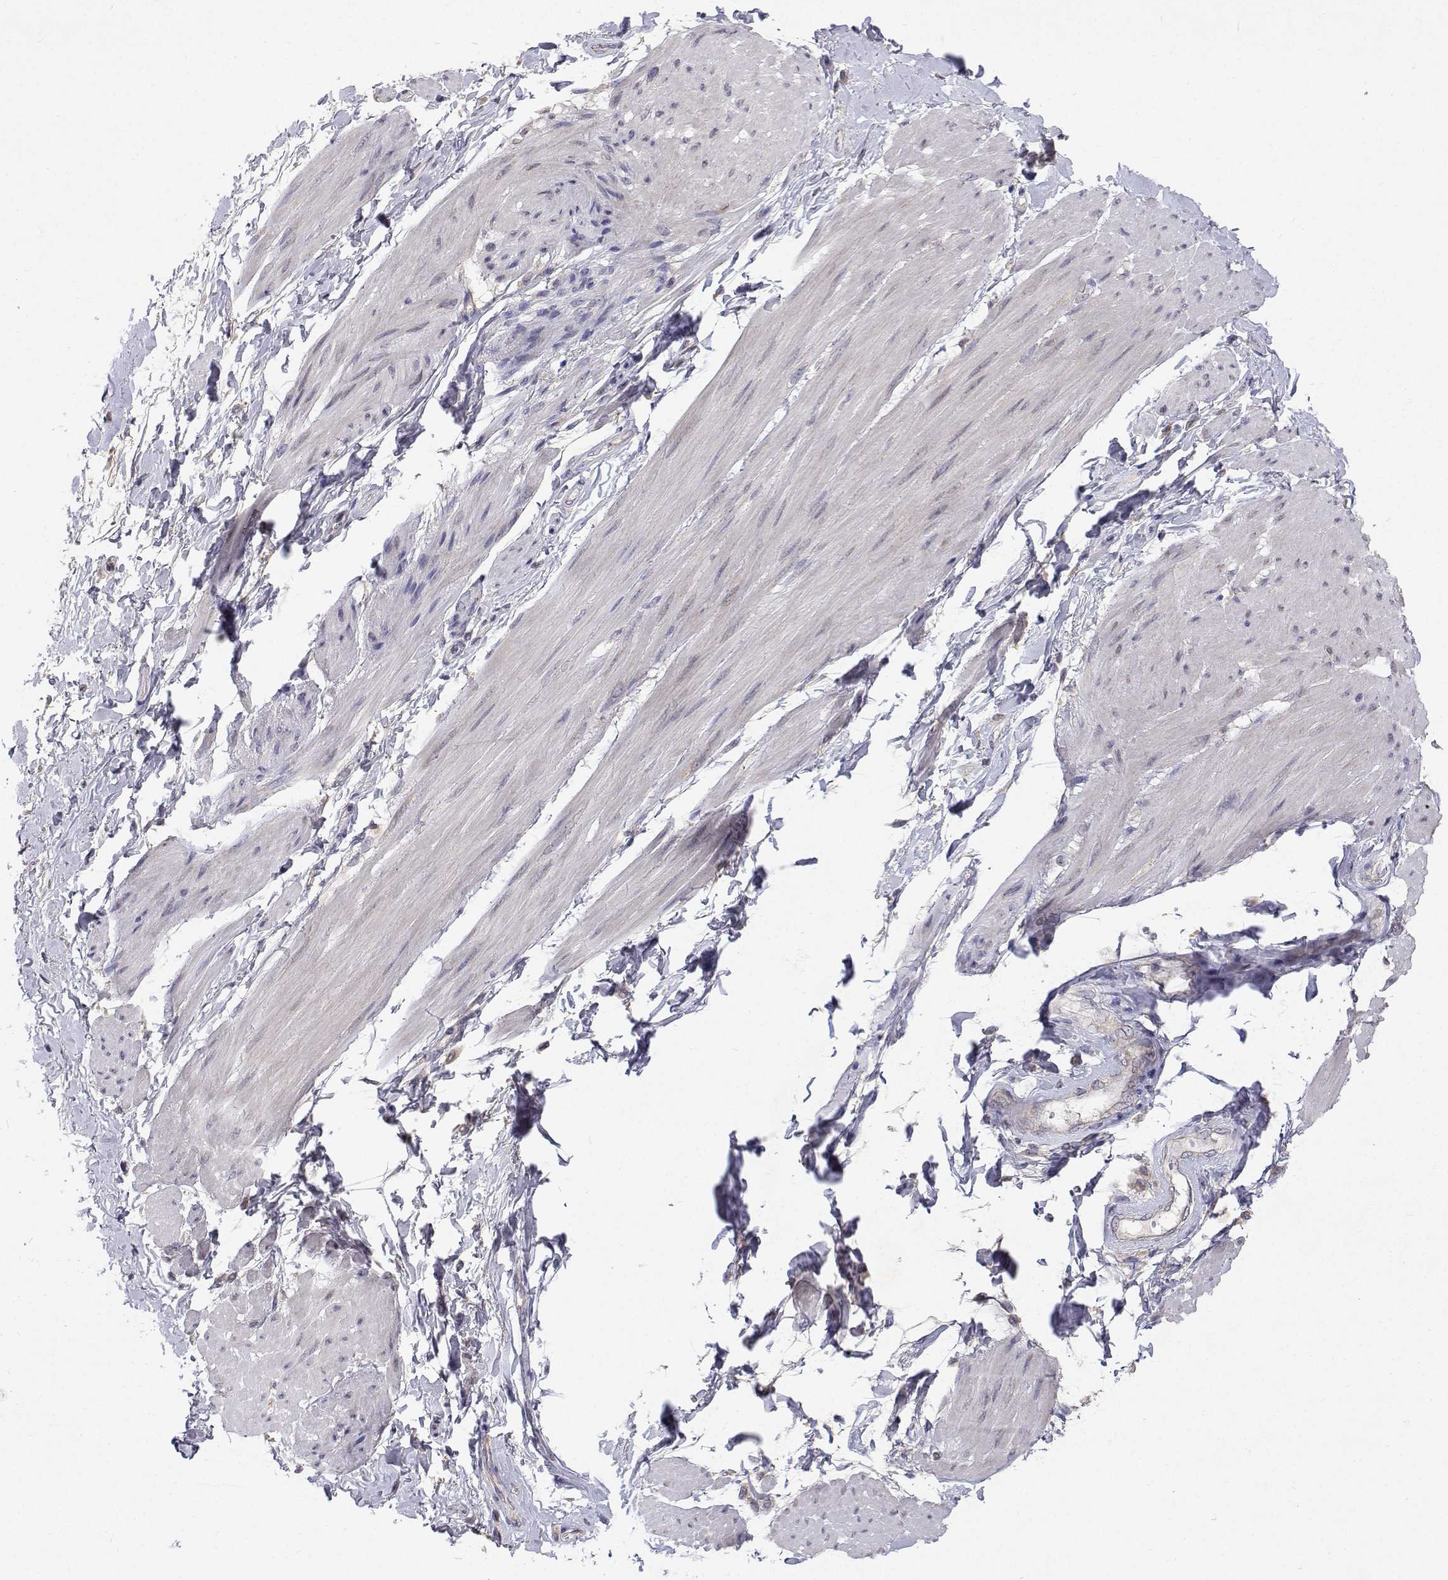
{"staining": {"intensity": "negative", "quantity": "none", "location": "none"}, "tissue": "adipose tissue", "cell_type": "Adipocytes", "image_type": "normal", "snomed": [{"axis": "morphology", "description": "Normal tissue, NOS"}, {"axis": "topography", "description": "Urinary bladder"}, {"axis": "topography", "description": "Peripheral nerve tissue"}], "caption": "Histopathology image shows no significant protein positivity in adipocytes of benign adipose tissue. (Stains: DAB immunohistochemistry (IHC) with hematoxylin counter stain, Microscopy: brightfield microscopy at high magnification).", "gene": "TRIM60", "patient": {"sex": "female", "age": 60}}